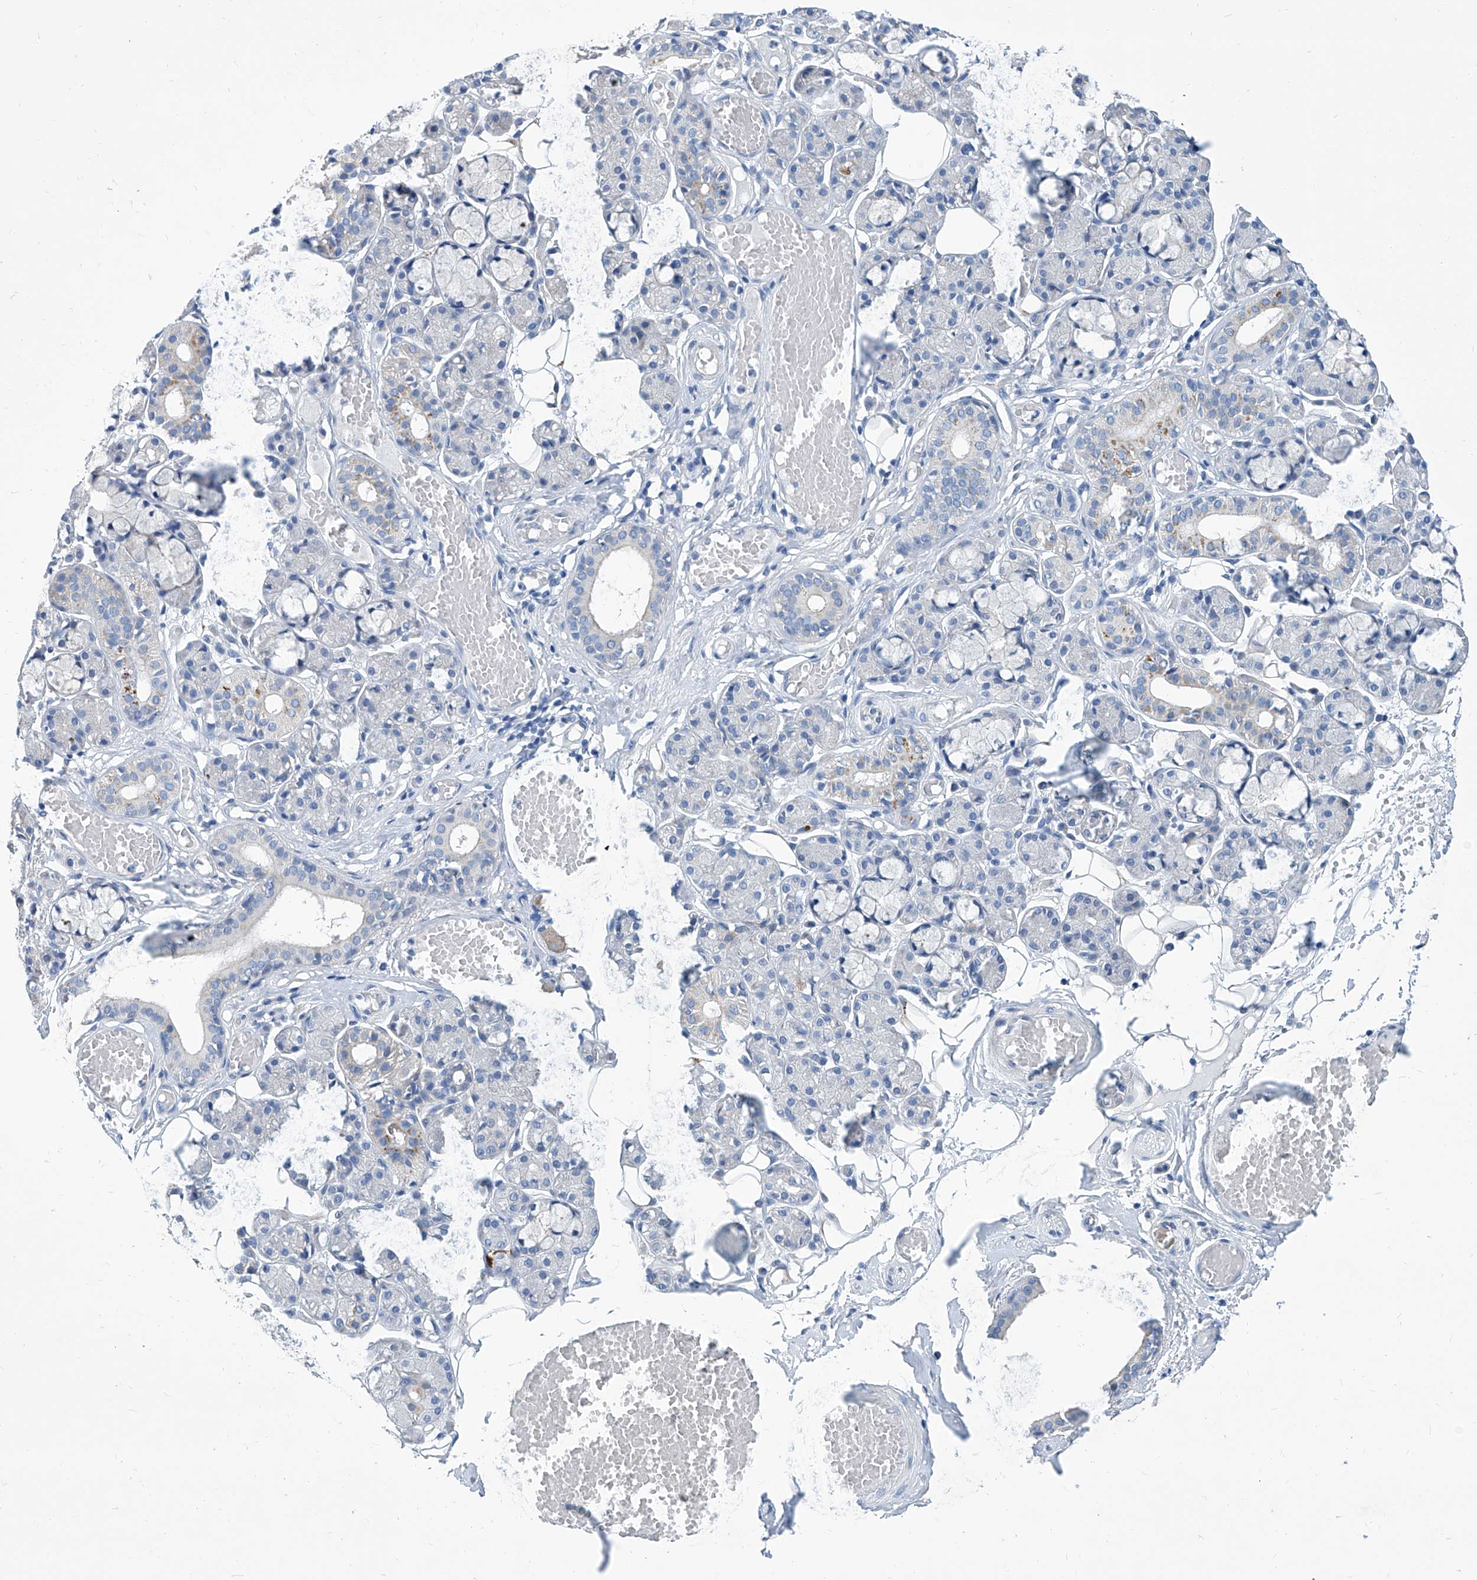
{"staining": {"intensity": "moderate", "quantity": "<25%", "location": "cytoplasmic/membranous"}, "tissue": "salivary gland", "cell_type": "Glandular cells", "image_type": "normal", "snomed": [{"axis": "morphology", "description": "Normal tissue, NOS"}, {"axis": "topography", "description": "Salivary gland"}], "caption": "An immunohistochemistry (IHC) micrograph of unremarkable tissue is shown. Protein staining in brown labels moderate cytoplasmic/membranous positivity in salivary gland within glandular cells. The protein is stained brown, and the nuclei are stained in blue (DAB IHC with brightfield microscopy, high magnification).", "gene": "ZNF519", "patient": {"sex": "male", "age": 63}}